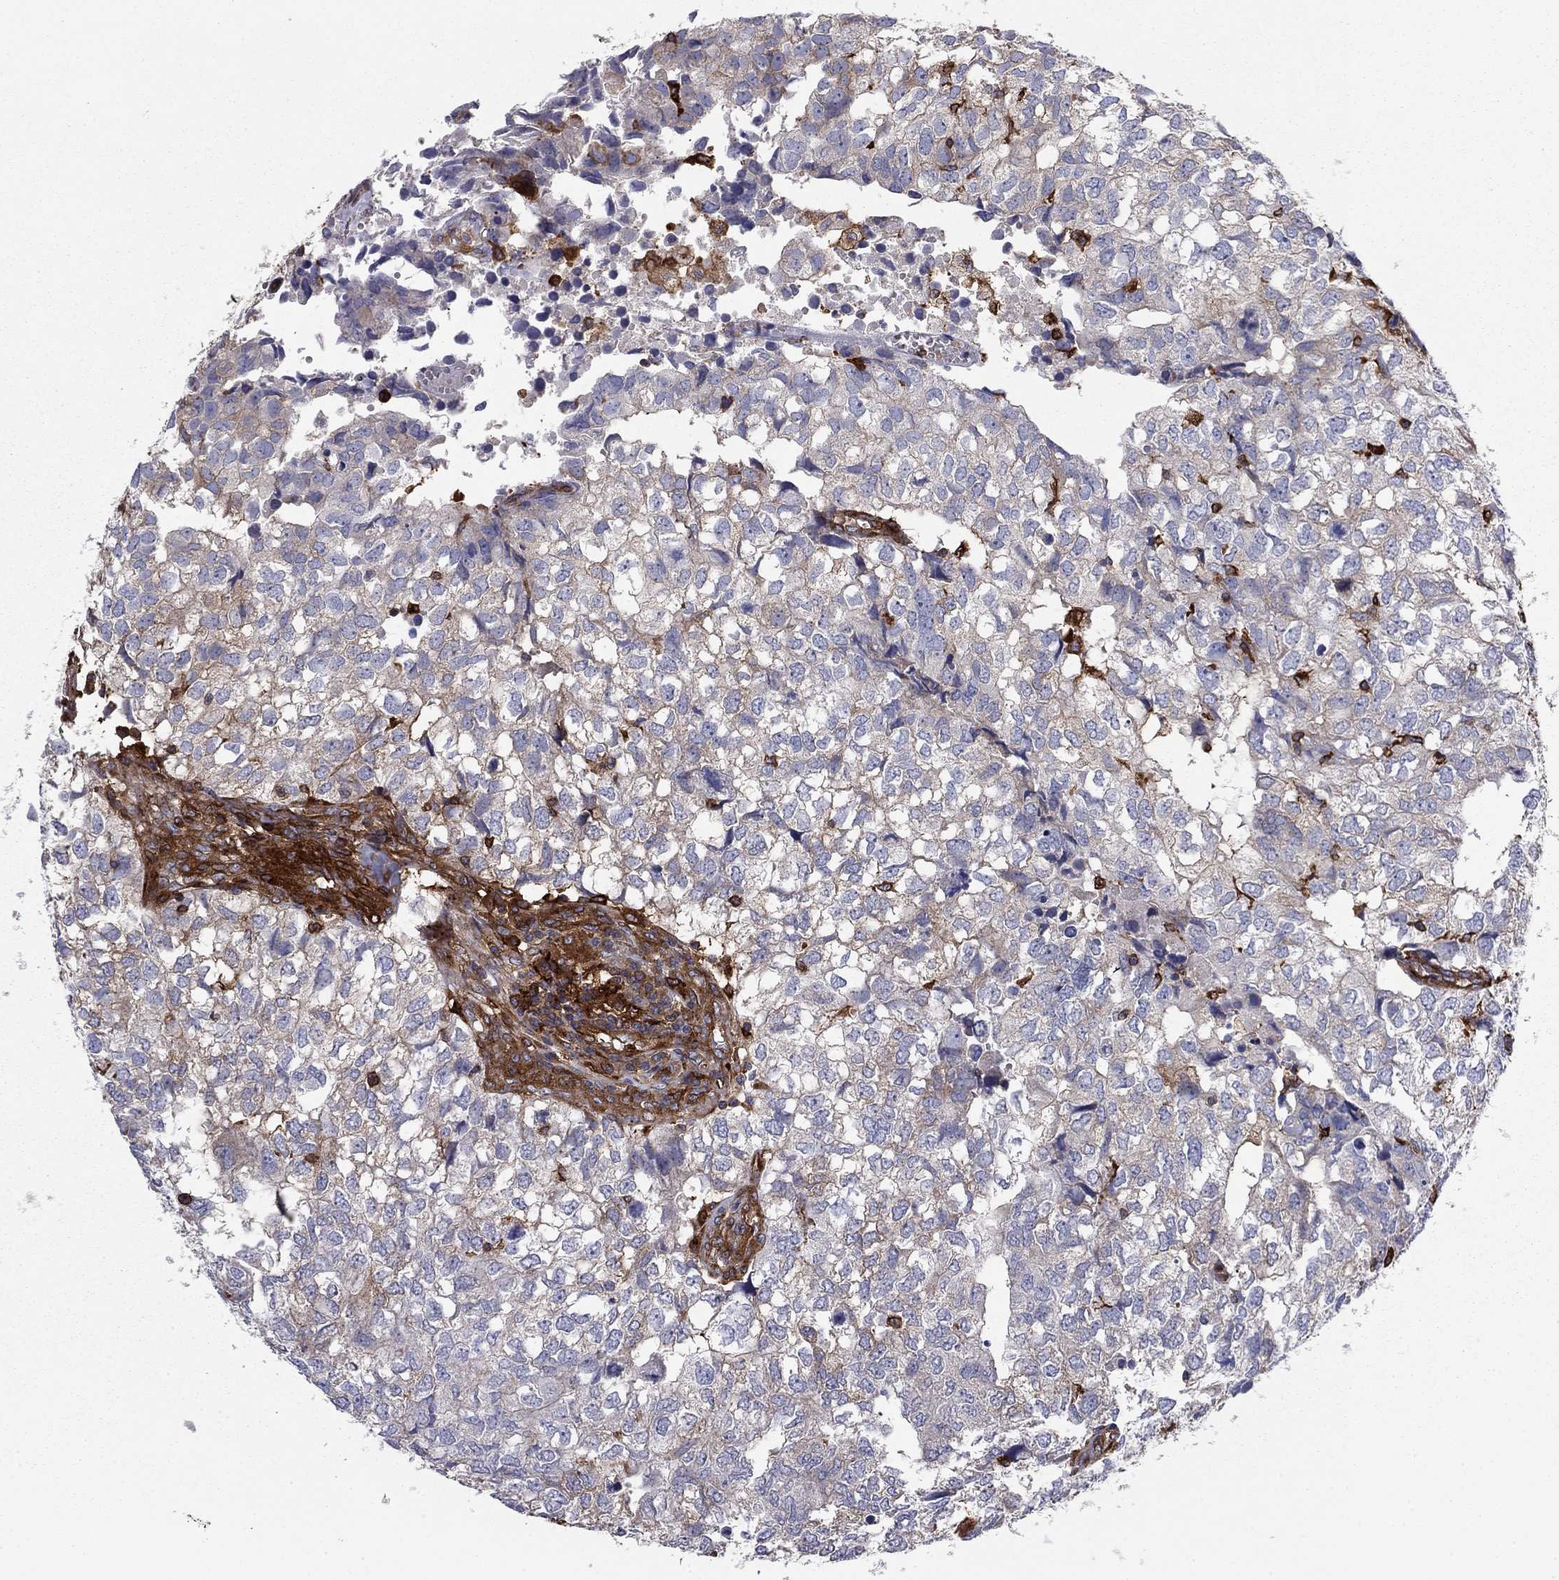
{"staining": {"intensity": "negative", "quantity": "none", "location": "none"}, "tissue": "breast cancer", "cell_type": "Tumor cells", "image_type": "cancer", "snomed": [{"axis": "morphology", "description": "Duct carcinoma"}, {"axis": "topography", "description": "Breast"}], "caption": "A high-resolution photomicrograph shows immunohistochemistry staining of breast intraductal carcinoma, which displays no significant staining in tumor cells.", "gene": "EHBP1L1", "patient": {"sex": "female", "age": 30}}